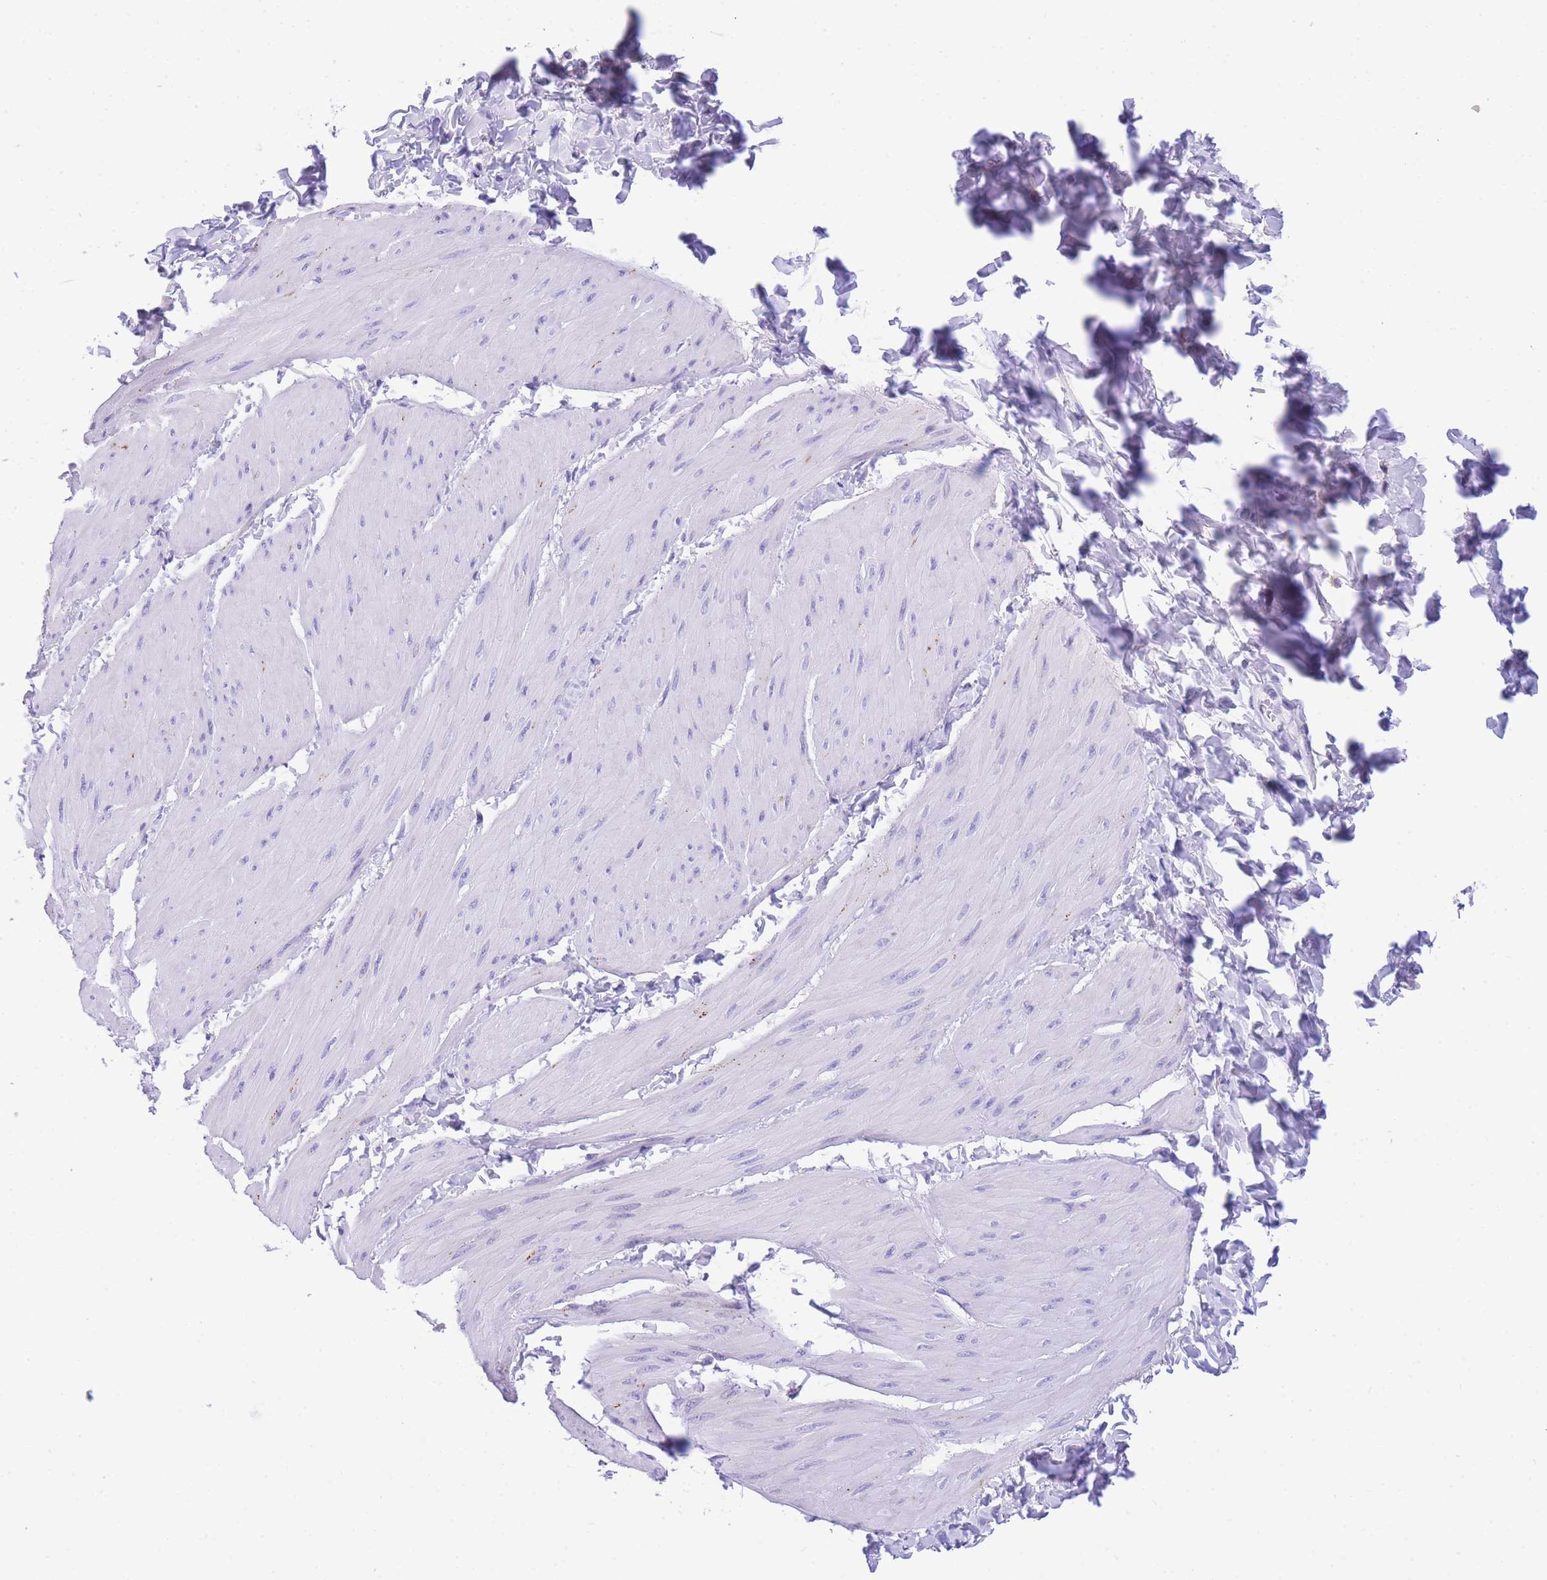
{"staining": {"intensity": "negative", "quantity": "none", "location": "none"}, "tissue": "smooth muscle", "cell_type": "Smooth muscle cells", "image_type": "normal", "snomed": [{"axis": "morphology", "description": "Urothelial carcinoma, High grade"}, {"axis": "topography", "description": "Urinary bladder"}], "caption": "DAB immunohistochemical staining of normal human smooth muscle shows no significant expression in smooth muscle cells.", "gene": "TIFAB", "patient": {"sex": "male", "age": 46}}